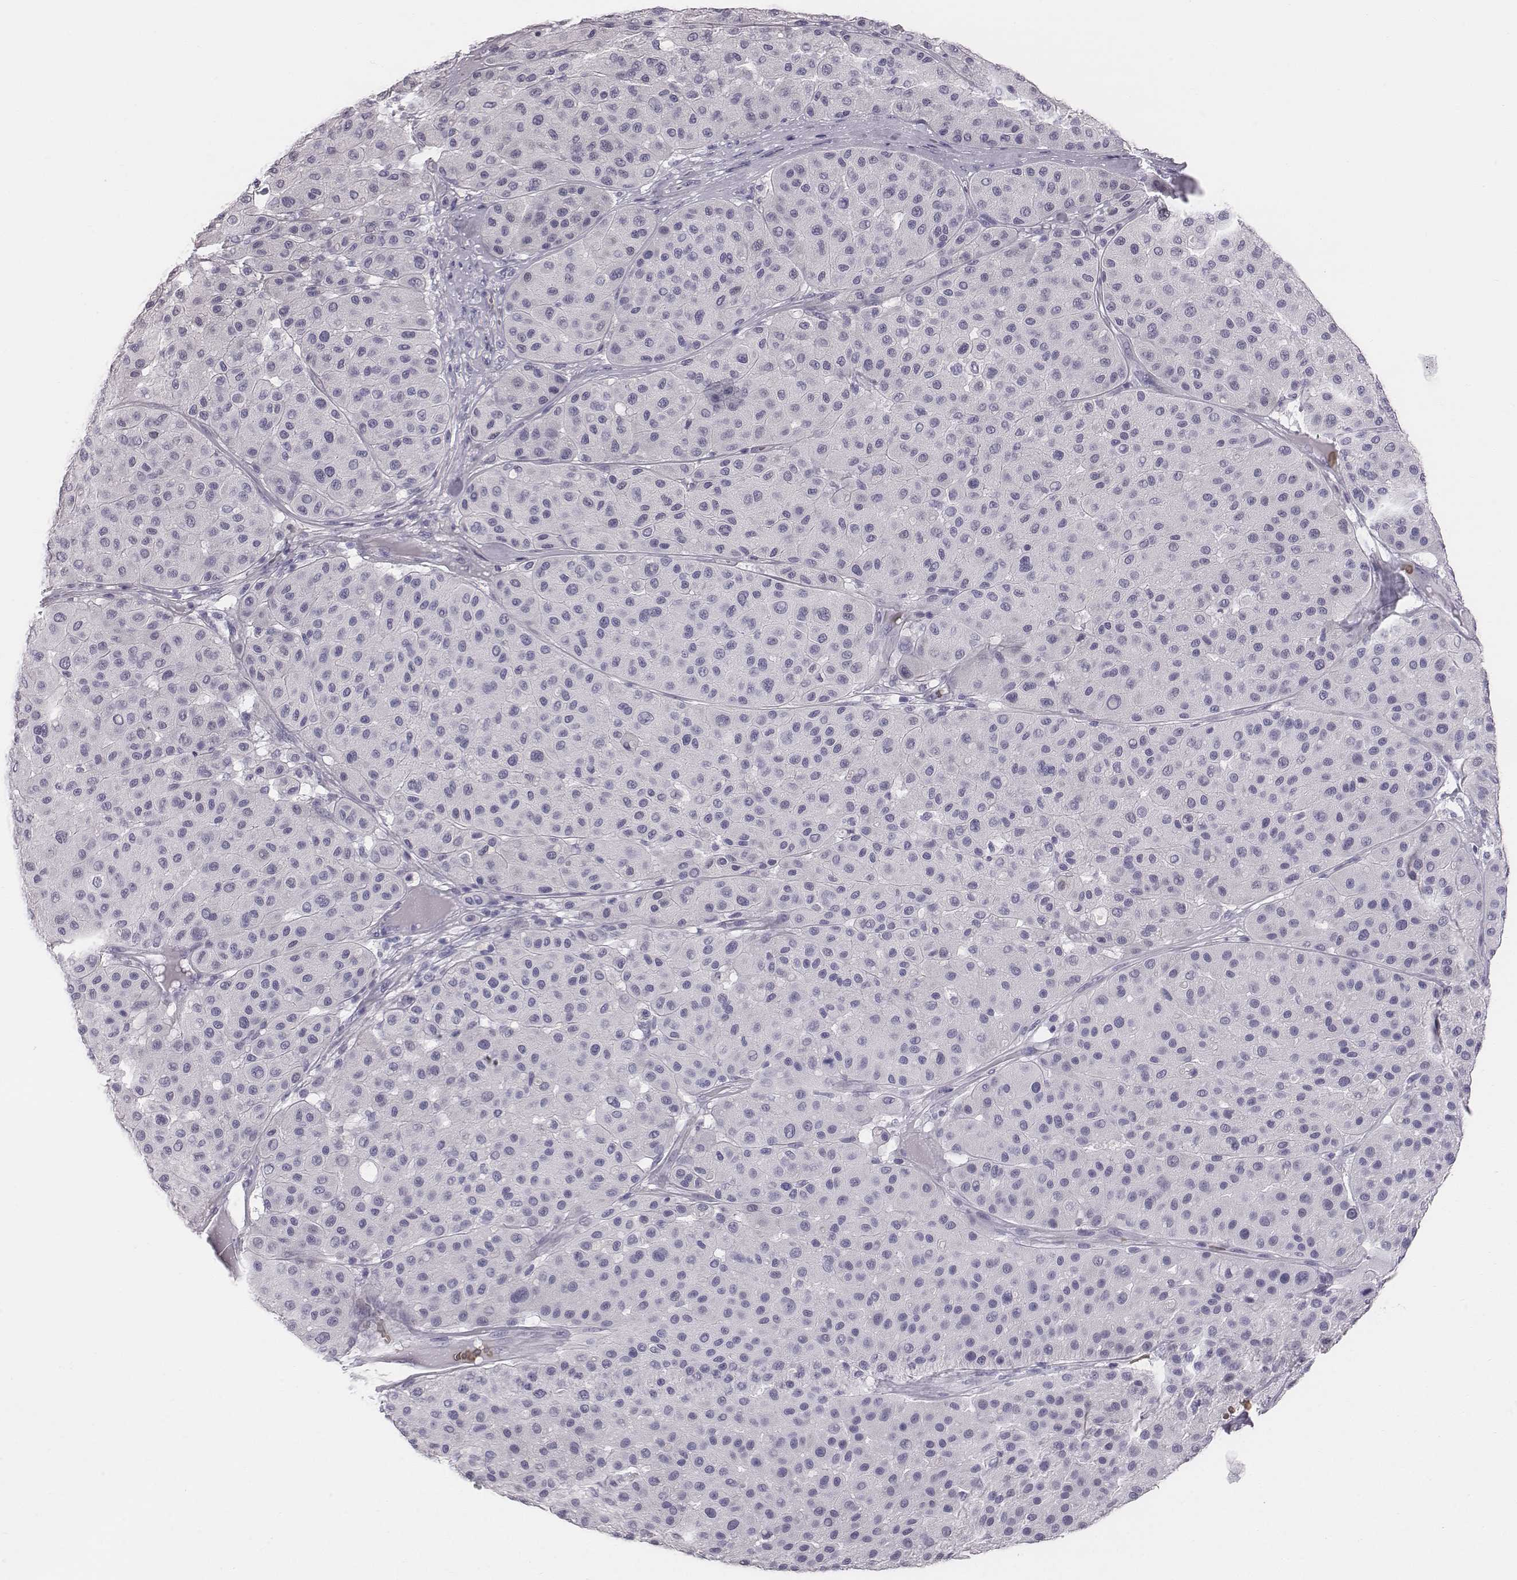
{"staining": {"intensity": "negative", "quantity": "none", "location": "none"}, "tissue": "melanoma", "cell_type": "Tumor cells", "image_type": "cancer", "snomed": [{"axis": "morphology", "description": "Malignant melanoma, Metastatic site"}, {"axis": "topography", "description": "Smooth muscle"}], "caption": "Immunohistochemistry (IHC) photomicrograph of melanoma stained for a protein (brown), which demonstrates no expression in tumor cells.", "gene": "HBZ", "patient": {"sex": "male", "age": 41}}